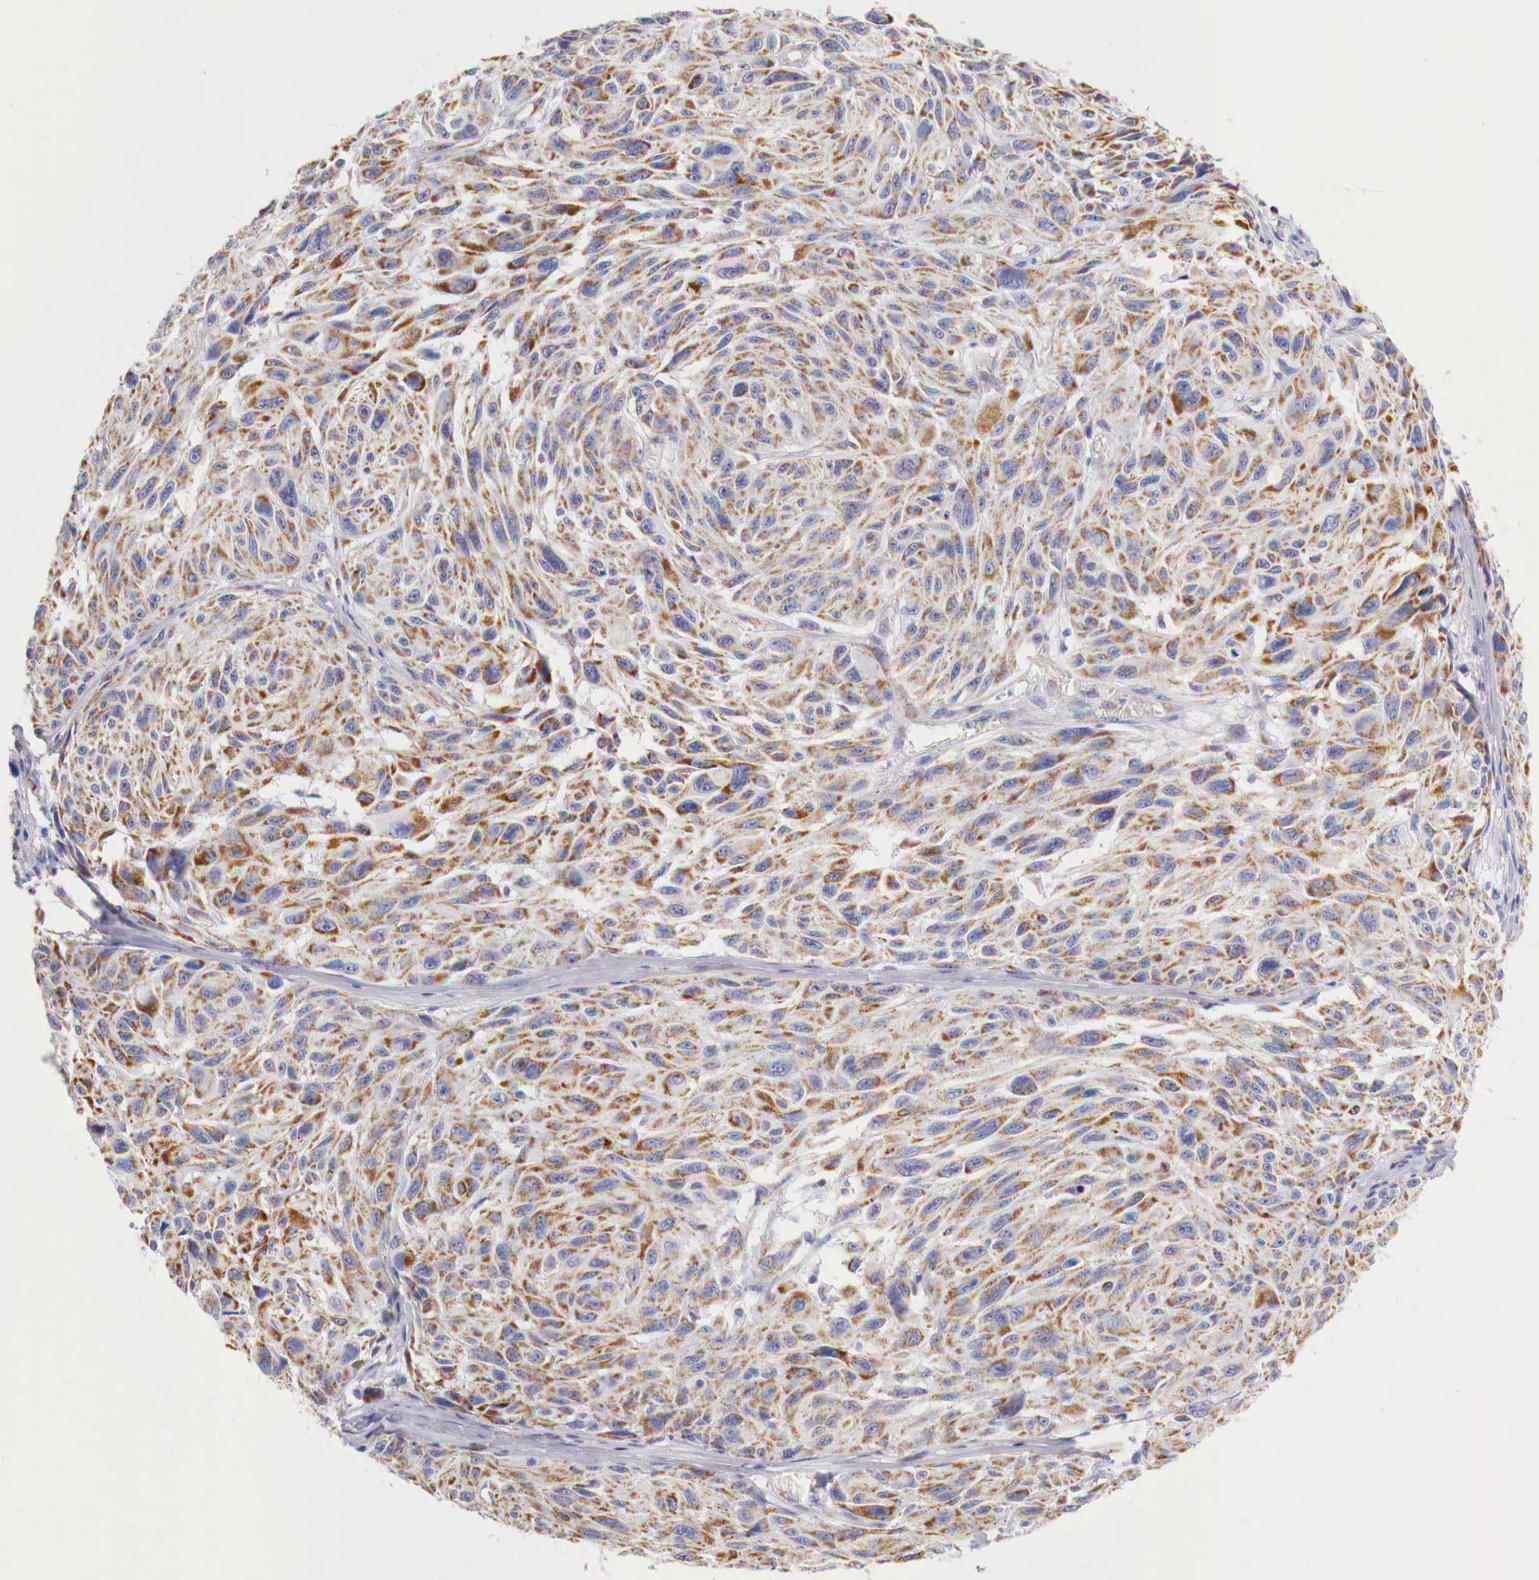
{"staining": {"intensity": "moderate", "quantity": ">75%", "location": "cytoplasmic/membranous"}, "tissue": "melanoma", "cell_type": "Tumor cells", "image_type": "cancer", "snomed": [{"axis": "morphology", "description": "Malignant melanoma, NOS"}, {"axis": "topography", "description": "Skin"}], "caption": "A medium amount of moderate cytoplasmic/membranous positivity is identified in about >75% of tumor cells in malignant melanoma tissue.", "gene": "IDH3G", "patient": {"sex": "male", "age": 70}}